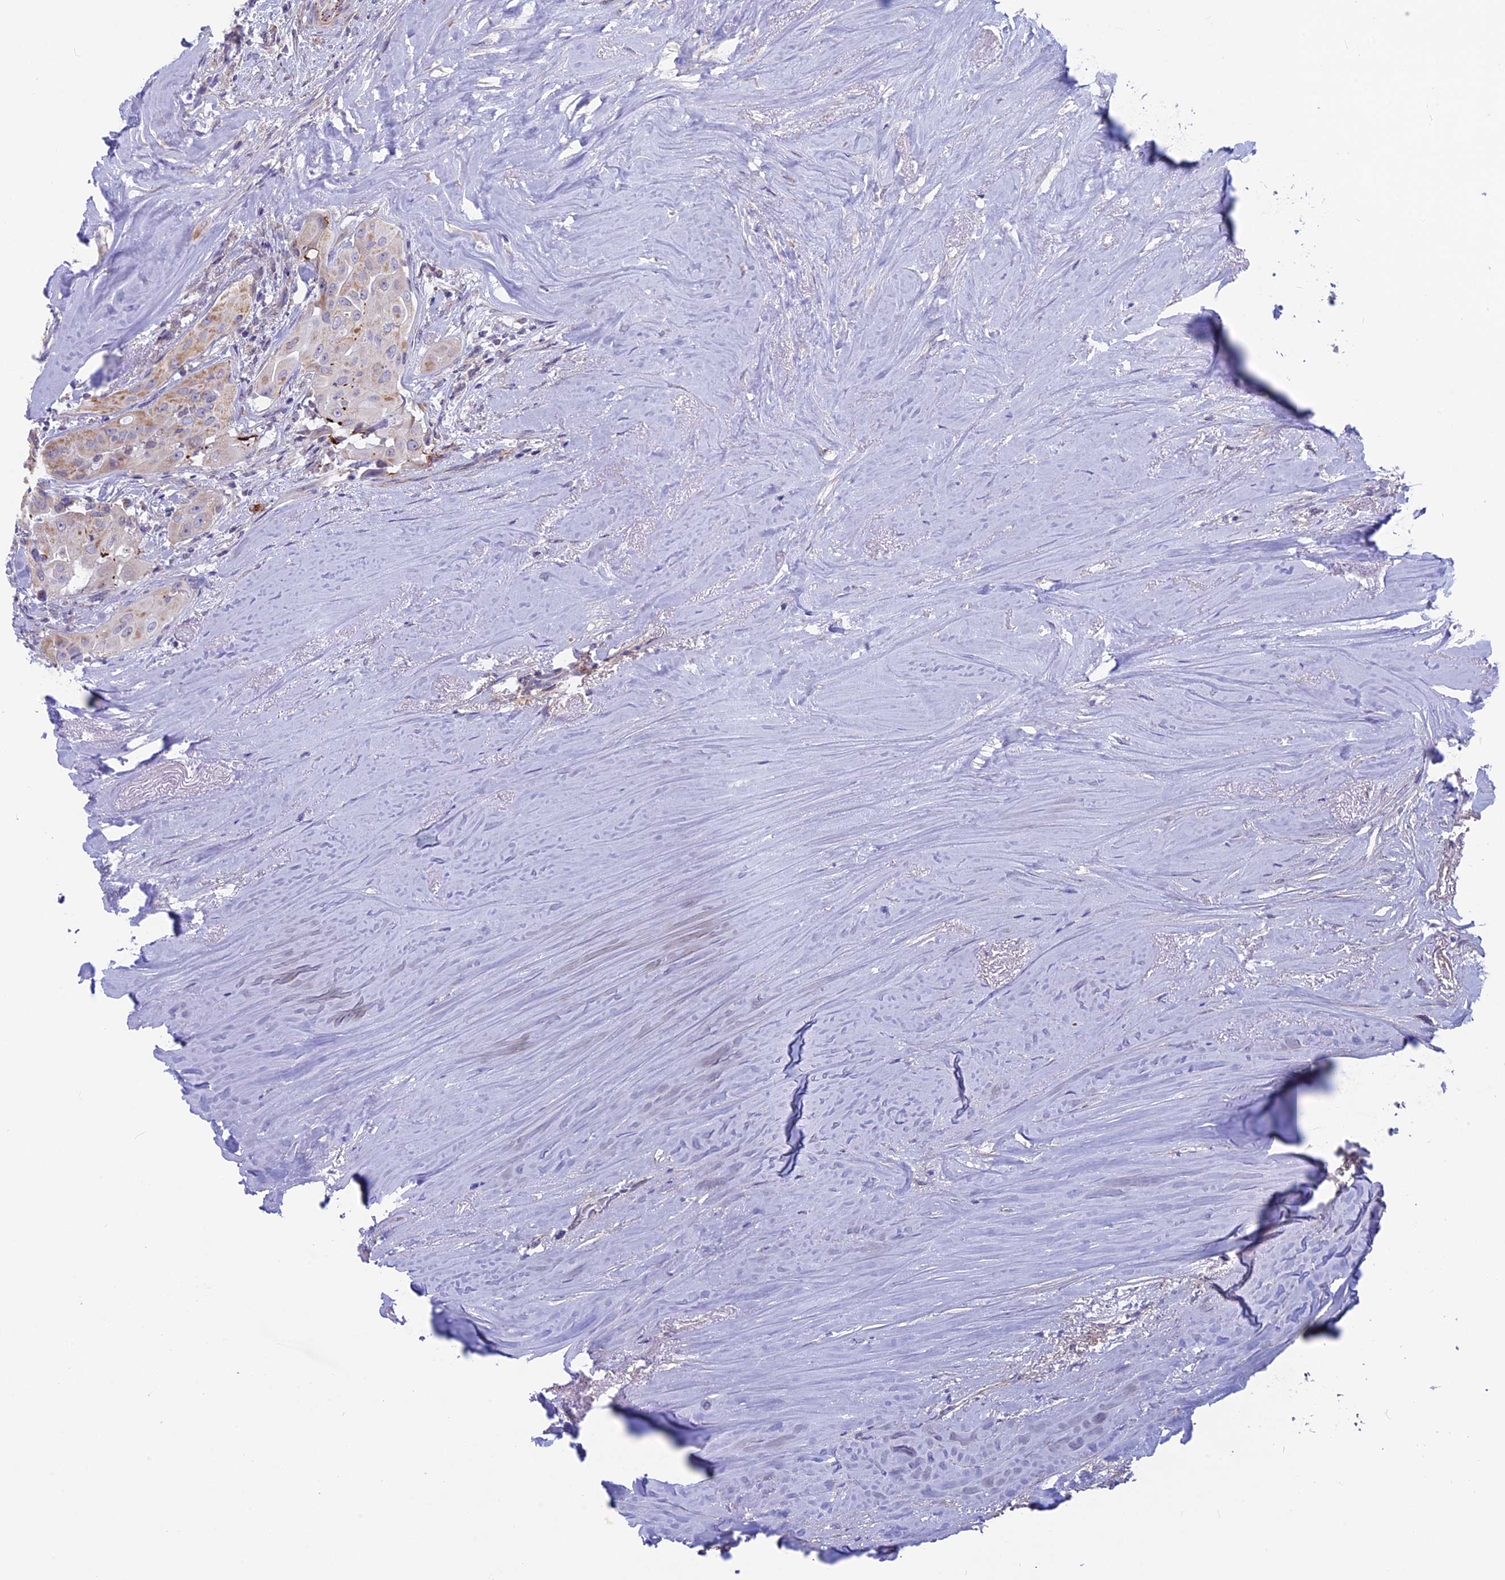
{"staining": {"intensity": "weak", "quantity": "<25%", "location": "cytoplasmic/membranous"}, "tissue": "thyroid cancer", "cell_type": "Tumor cells", "image_type": "cancer", "snomed": [{"axis": "morphology", "description": "Papillary adenocarcinoma, NOS"}, {"axis": "topography", "description": "Thyroid gland"}], "caption": "A high-resolution image shows immunohistochemistry (IHC) staining of papillary adenocarcinoma (thyroid), which reveals no significant positivity in tumor cells.", "gene": "PLAC9", "patient": {"sex": "female", "age": 59}}